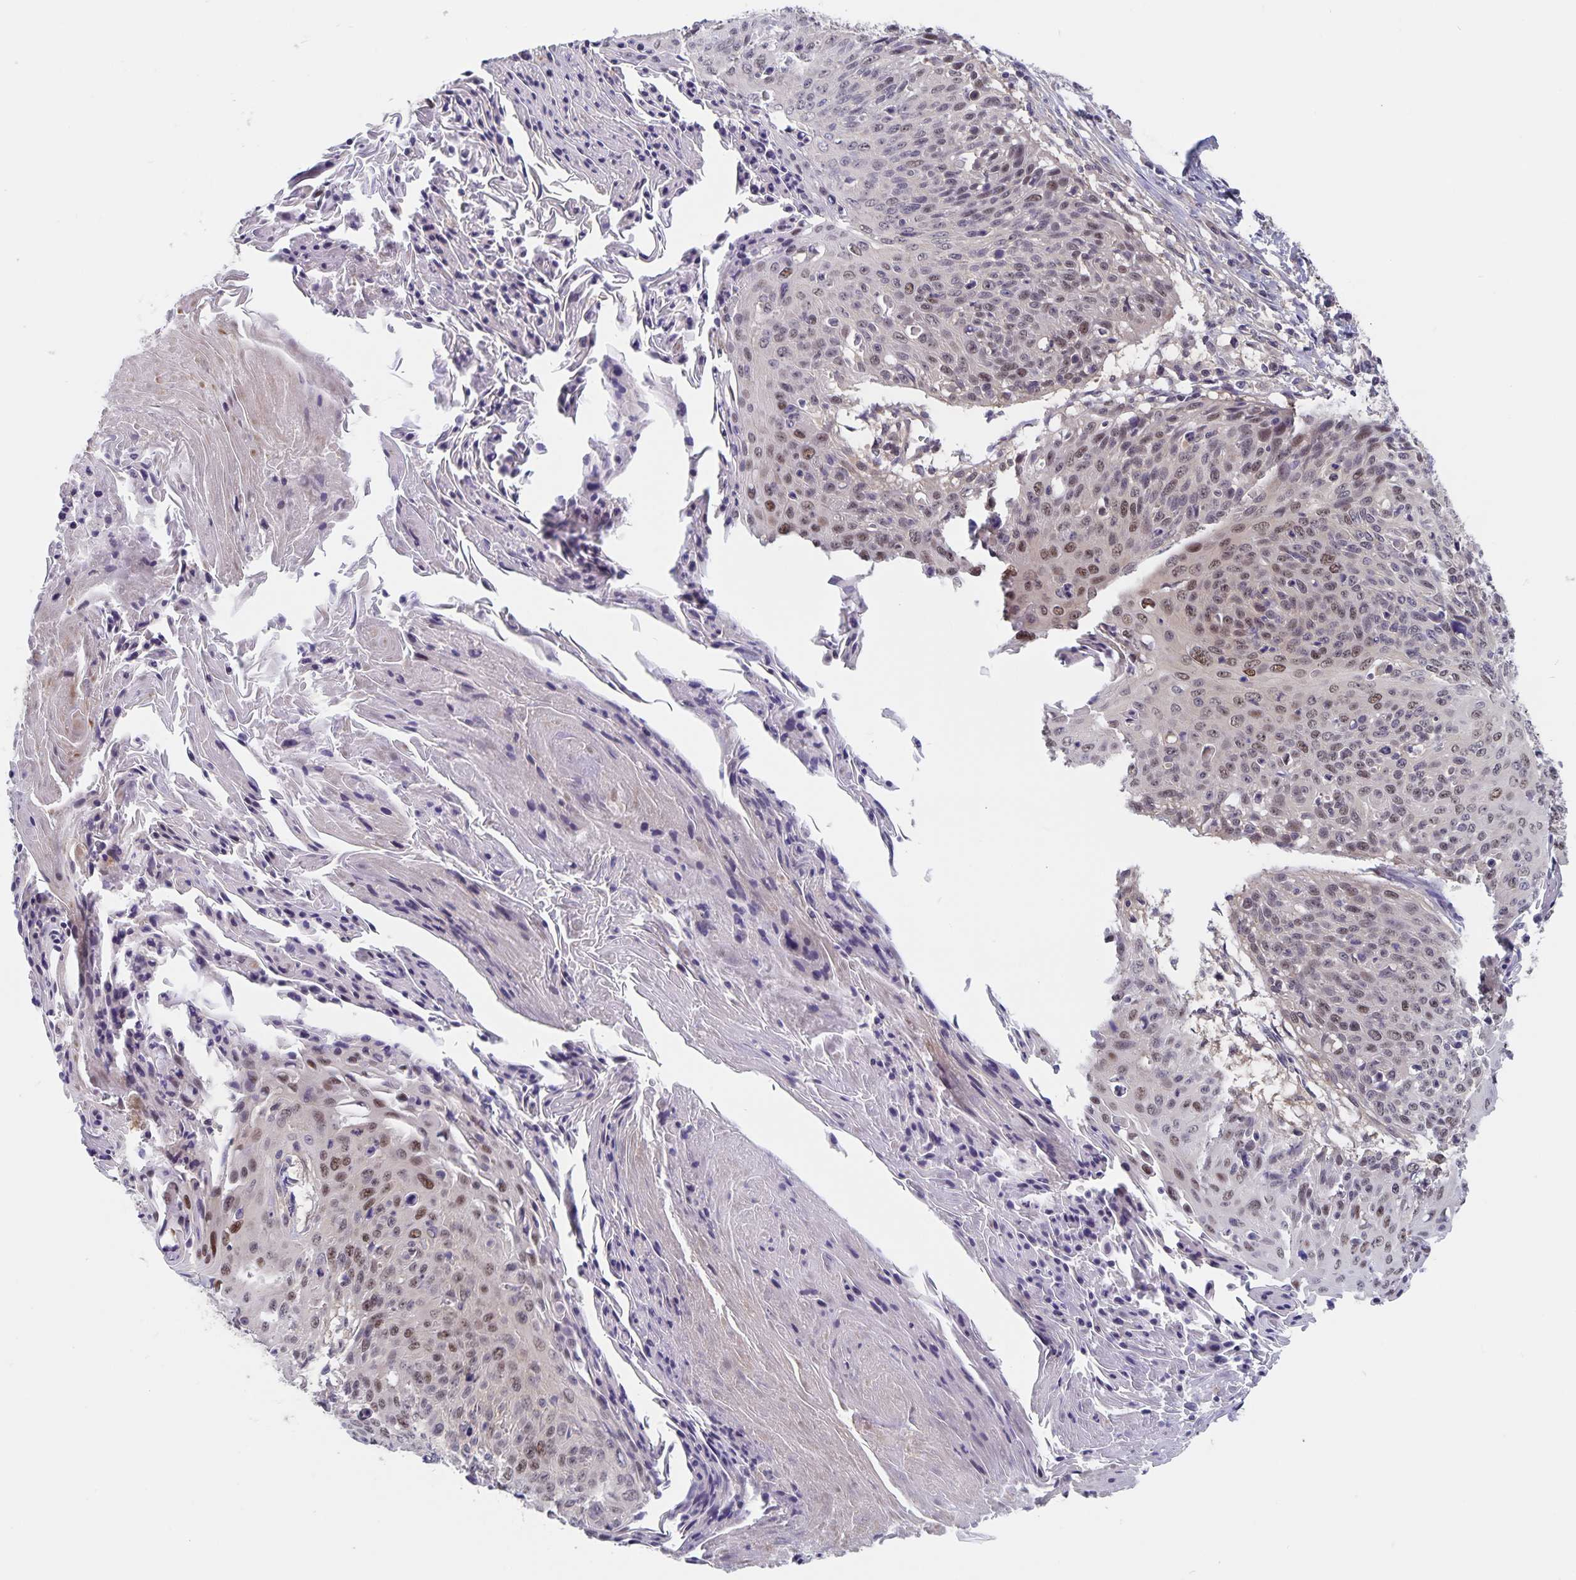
{"staining": {"intensity": "weak", "quantity": "25%-75%", "location": "nuclear"}, "tissue": "cervical cancer", "cell_type": "Tumor cells", "image_type": "cancer", "snomed": [{"axis": "morphology", "description": "Squamous cell carcinoma, NOS"}, {"axis": "topography", "description": "Cervix"}], "caption": "A high-resolution image shows IHC staining of cervical cancer, which demonstrates weak nuclear staining in about 25%-75% of tumor cells.", "gene": "BAG6", "patient": {"sex": "female", "age": 45}}